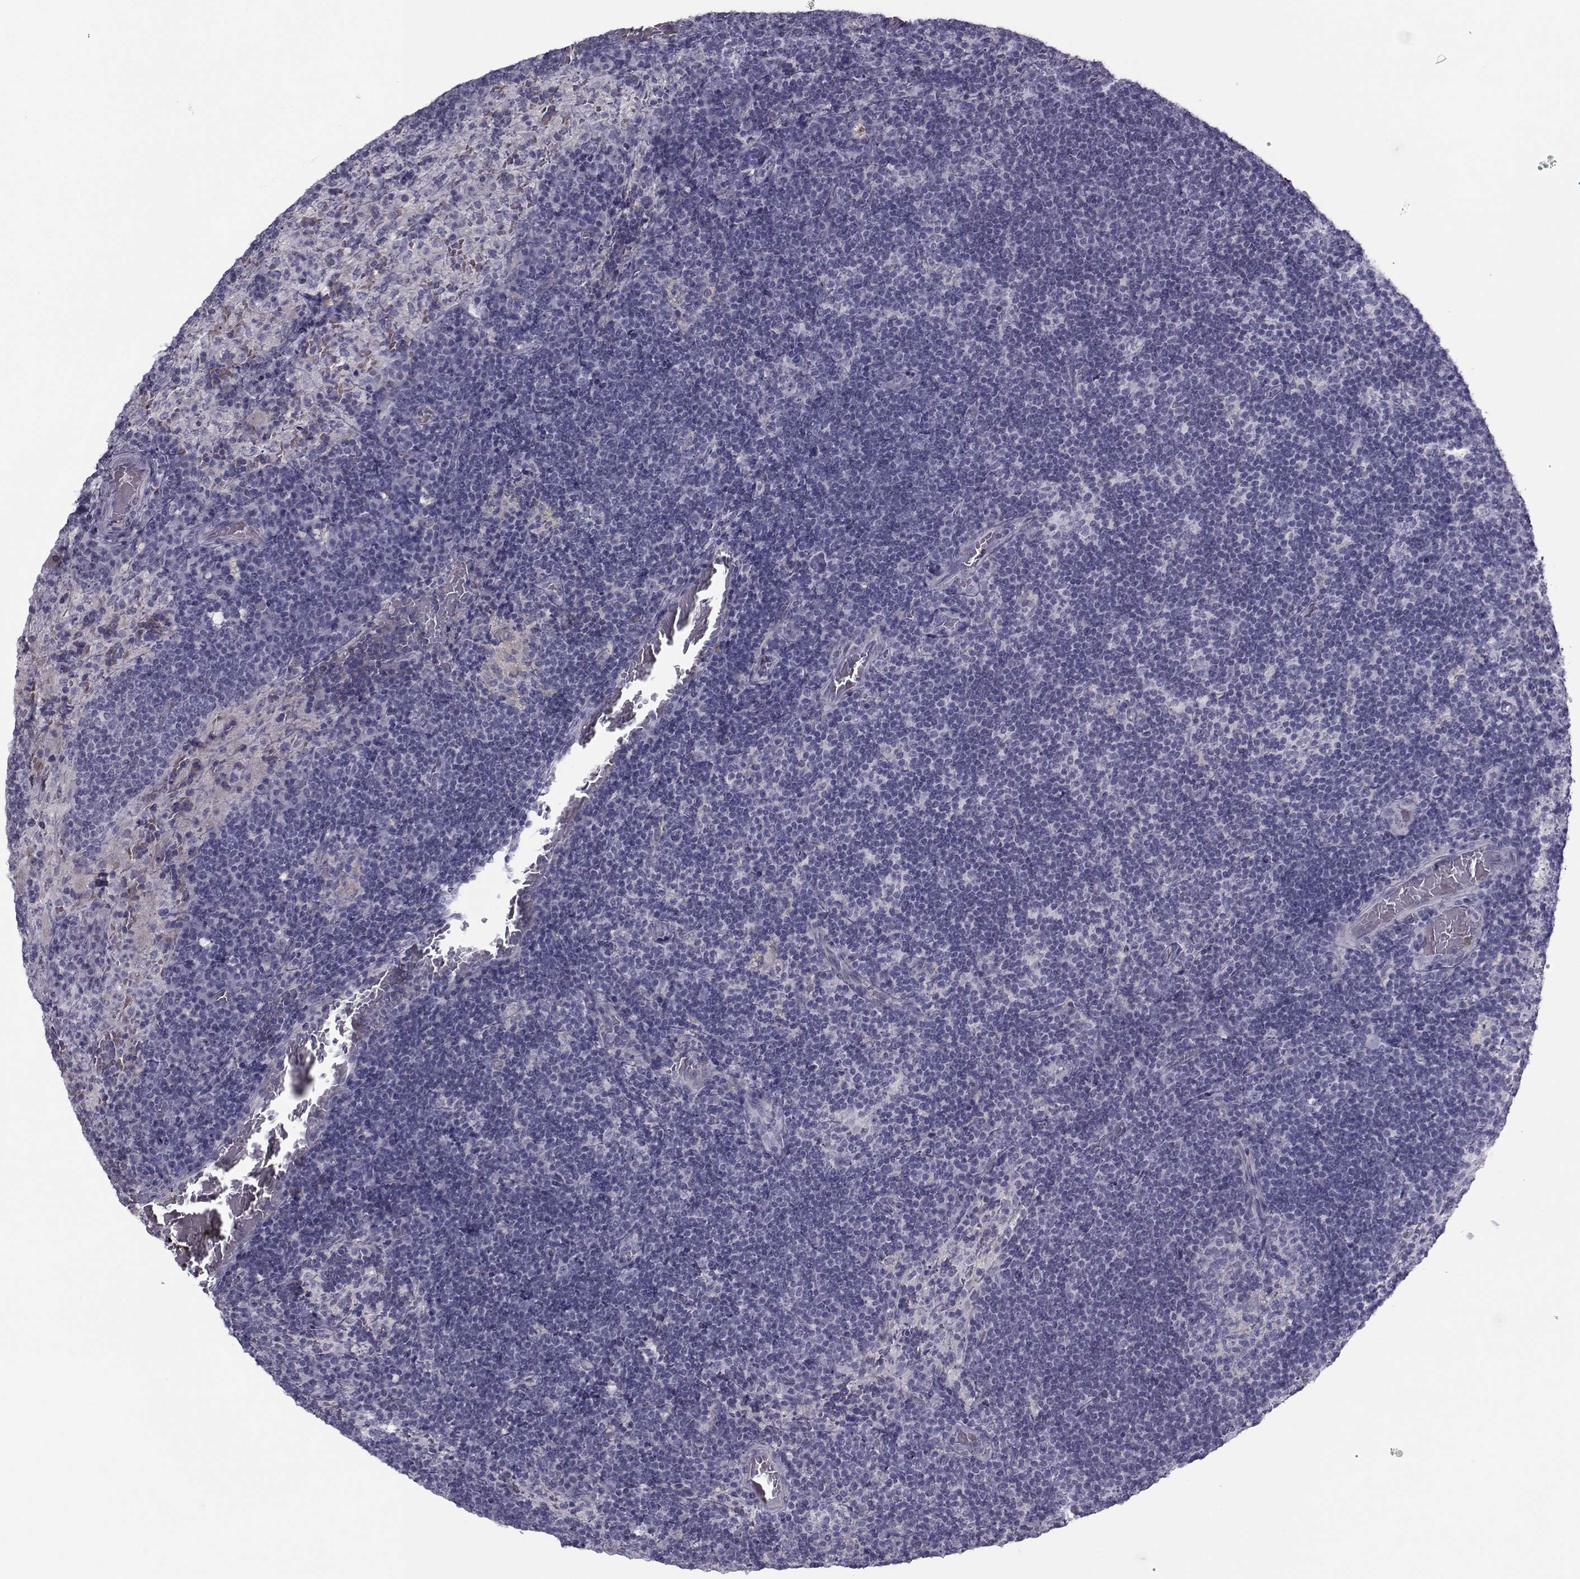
{"staining": {"intensity": "negative", "quantity": "none", "location": "none"}, "tissue": "lymph node", "cell_type": "Germinal center cells", "image_type": "normal", "snomed": [{"axis": "morphology", "description": "Normal tissue, NOS"}, {"axis": "topography", "description": "Lymph node"}], "caption": "A high-resolution micrograph shows immunohistochemistry (IHC) staining of normal lymph node, which demonstrates no significant staining in germinal center cells.", "gene": "GARIN3", "patient": {"sex": "male", "age": 63}}